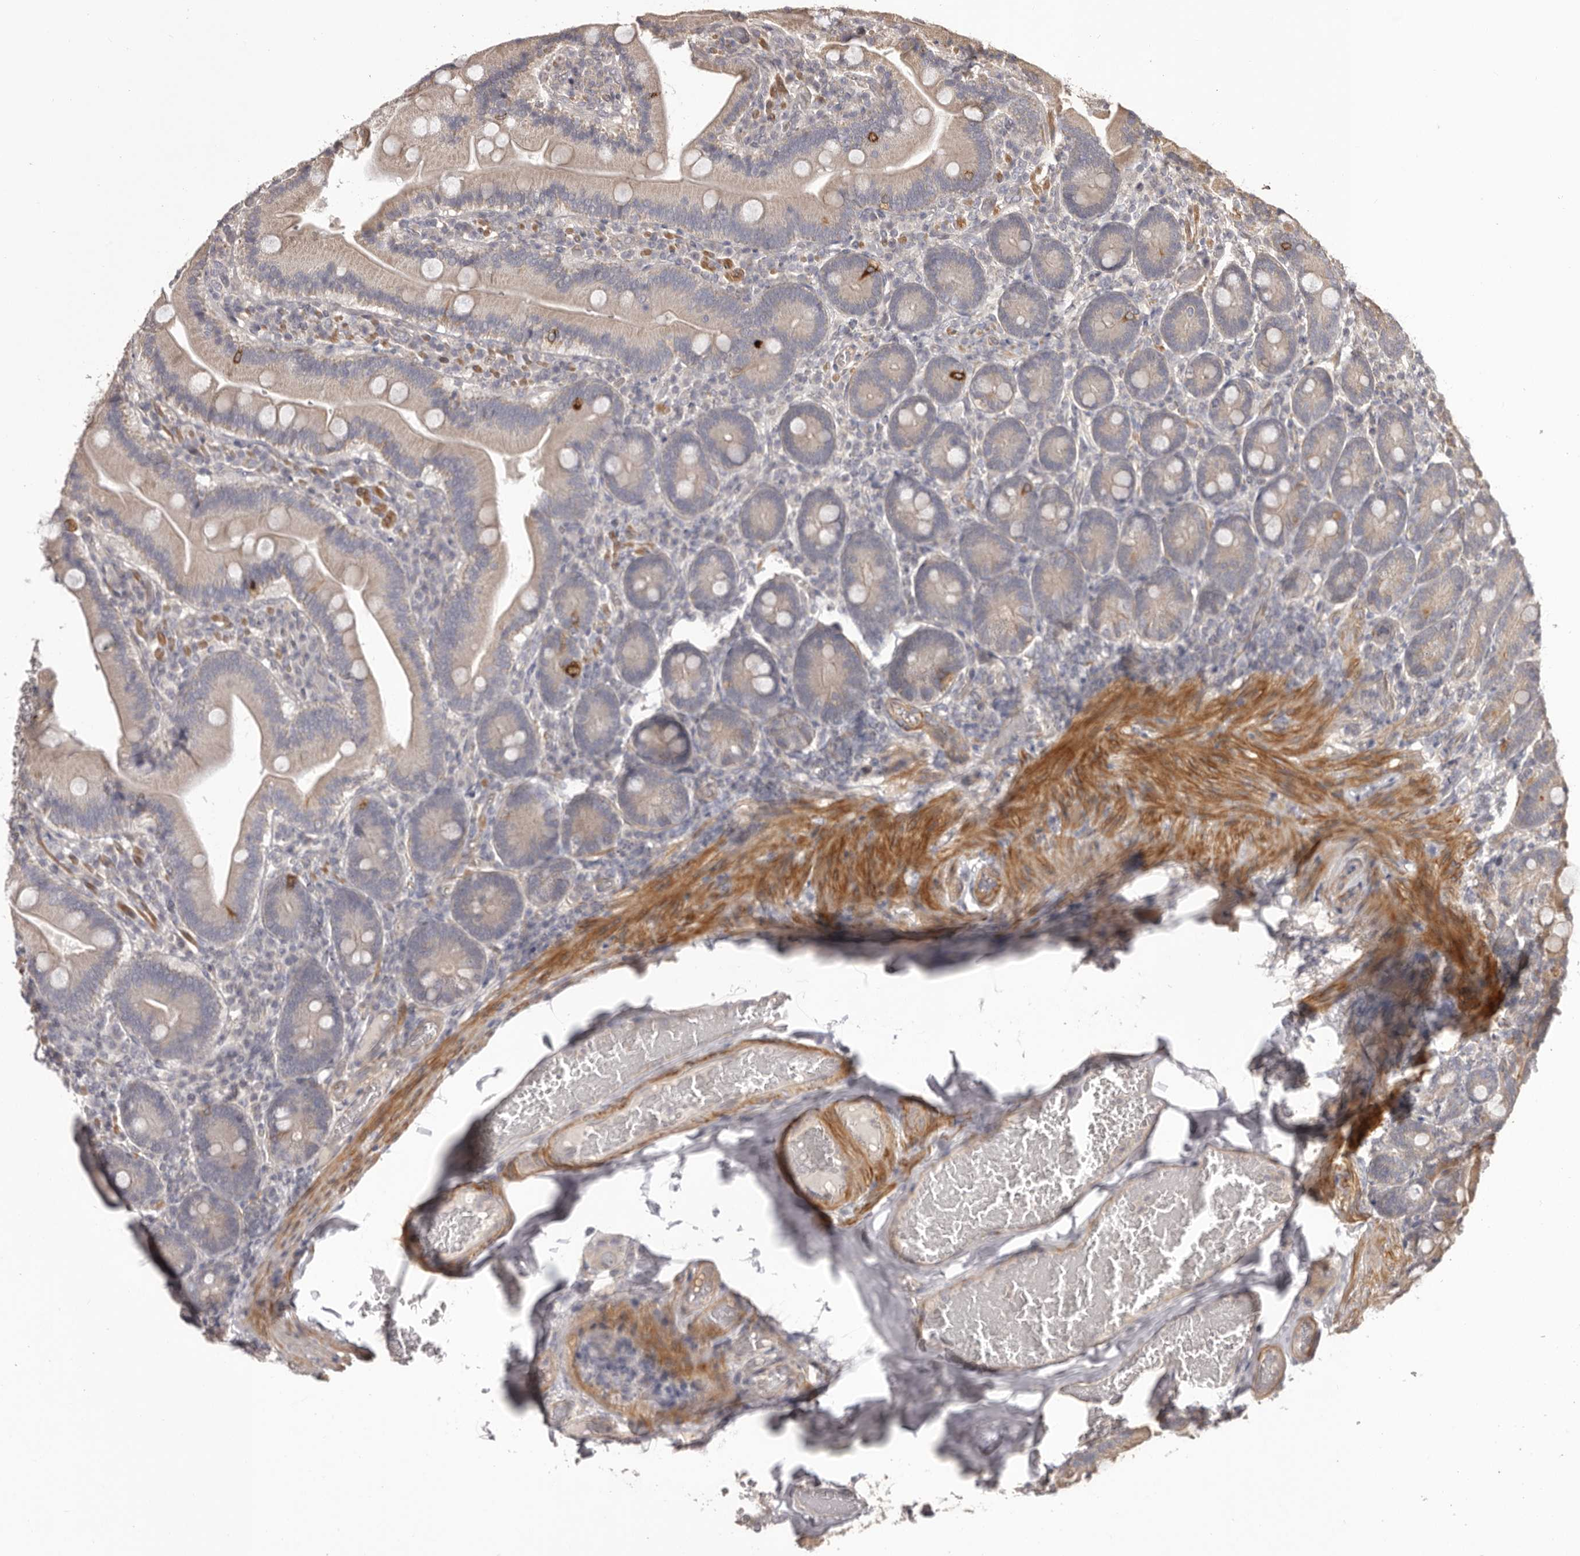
{"staining": {"intensity": "weak", "quantity": ">75%", "location": "cytoplasmic/membranous"}, "tissue": "duodenum", "cell_type": "Glandular cells", "image_type": "normal", "snomed": [{"axis": "morphology", "description": "Normal tissue, NOS"}, {"axis": "topography", "description": "Duodenum"}], "caption": "Benign duodenum reveals weak cytoplasmic/membranous positivity in about >75% of glandular cells, visualized by immunohistochemistry.", "gene": "HRH1", "patient": {"sex": "female", "age": 62}}